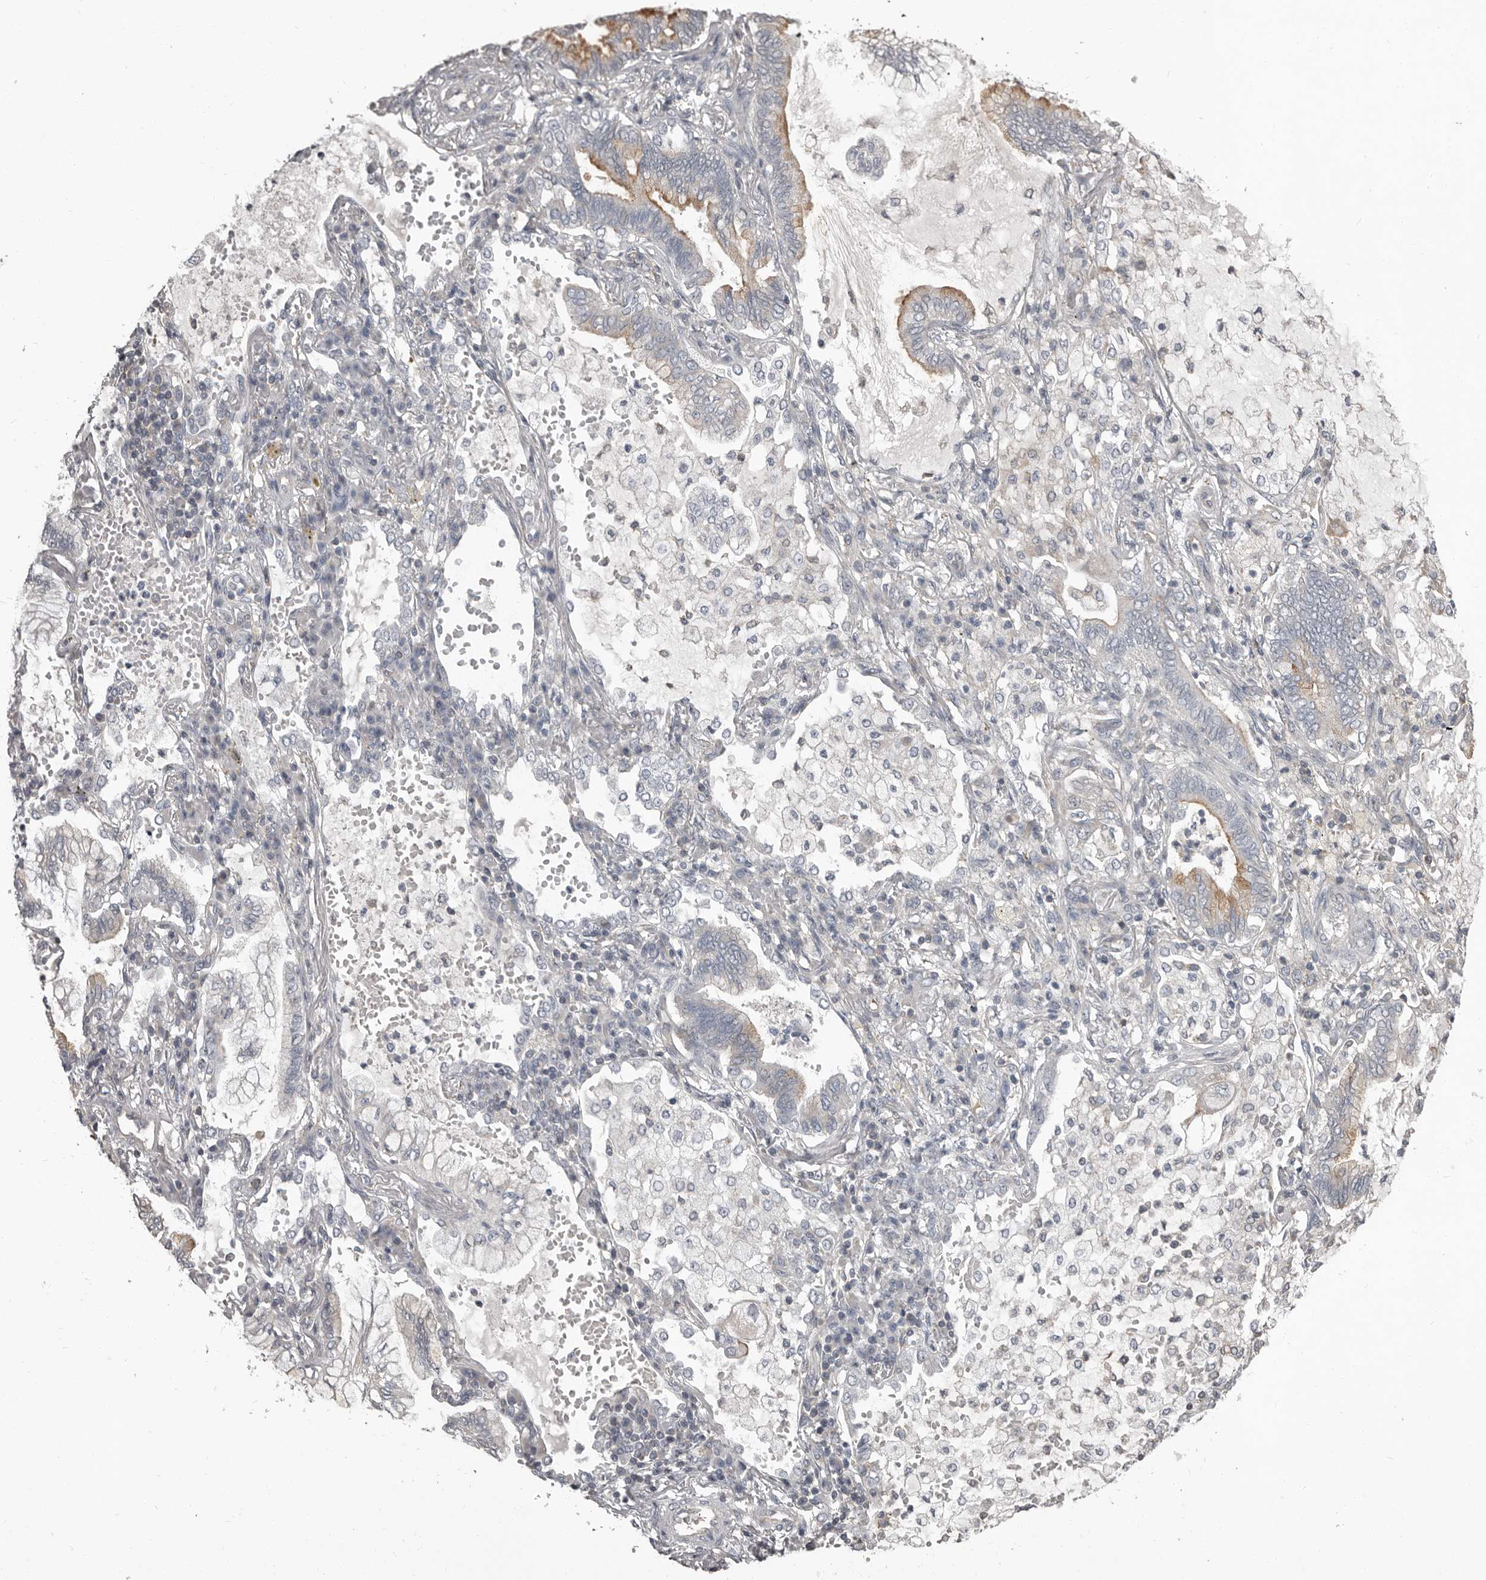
{"staining": {"intensity": "moderate", "quantity": "<25%", "location": "cytoplasmic/membranous"}, "tissue": "lung cancer", "cell_type": "Tumor cells", "image_type": "cancer", "snomed": [{"axis": "morphology", "description": "Adenocarcinoma, NOS"}, {"axis": "topography", "description": "Lung"}], "caption": "Lung cancer was stained to show a protein in brown. There is low levels of moderate cytoplasmic/membranous staining in approximately <25% of tumor cells.", "gene": "CA6", "patient": {"sex": "female", "age": 70}}